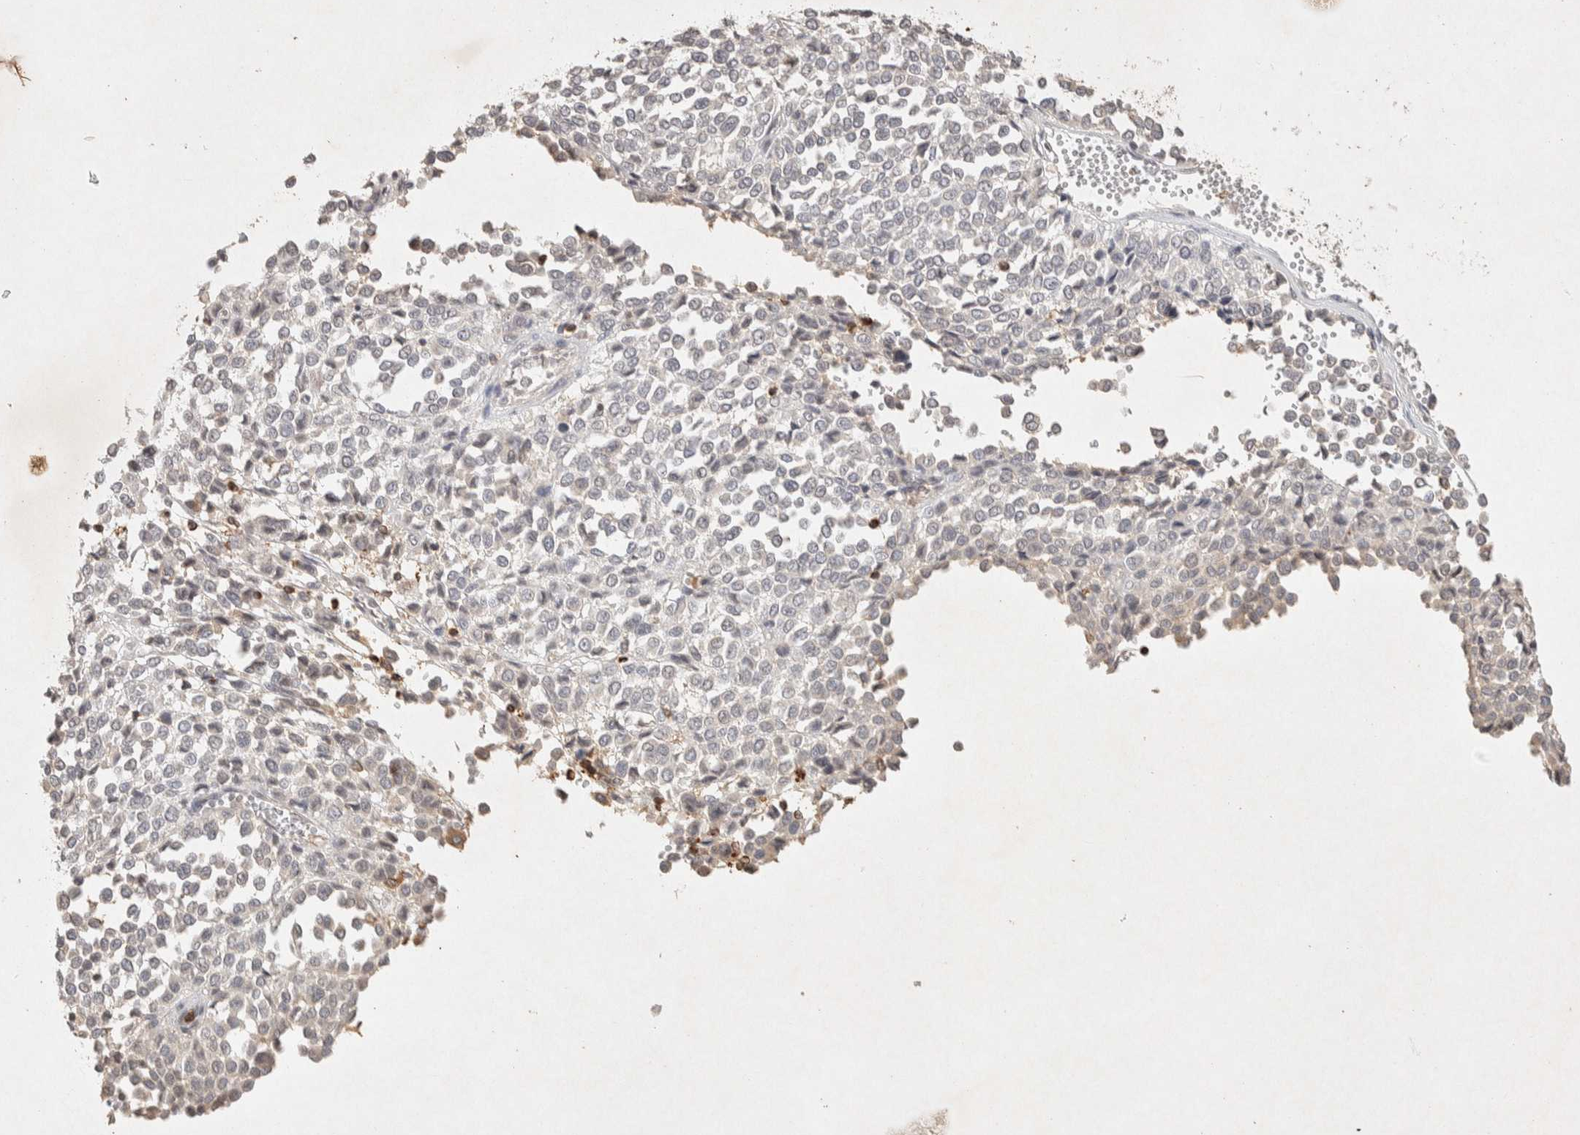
{"staining": {"intensity": "negative", "quantity": "none", "location": "none"}, "tissue": "melanoma", "cell_type": "Tumor cells", "image_type": "cancer", "snomed": [{"axis": "morphology", "description": "Malignant melanoma, Metastatic site"}, {"axis": "topography", "description": "Pancreas"}], "caption": "Melanoma stained for a protein using immunohistochemistry (IHC) shows no expression tumor cells.", "gene": "RAC2", "patient": {"sex": "female", "age": 30}}